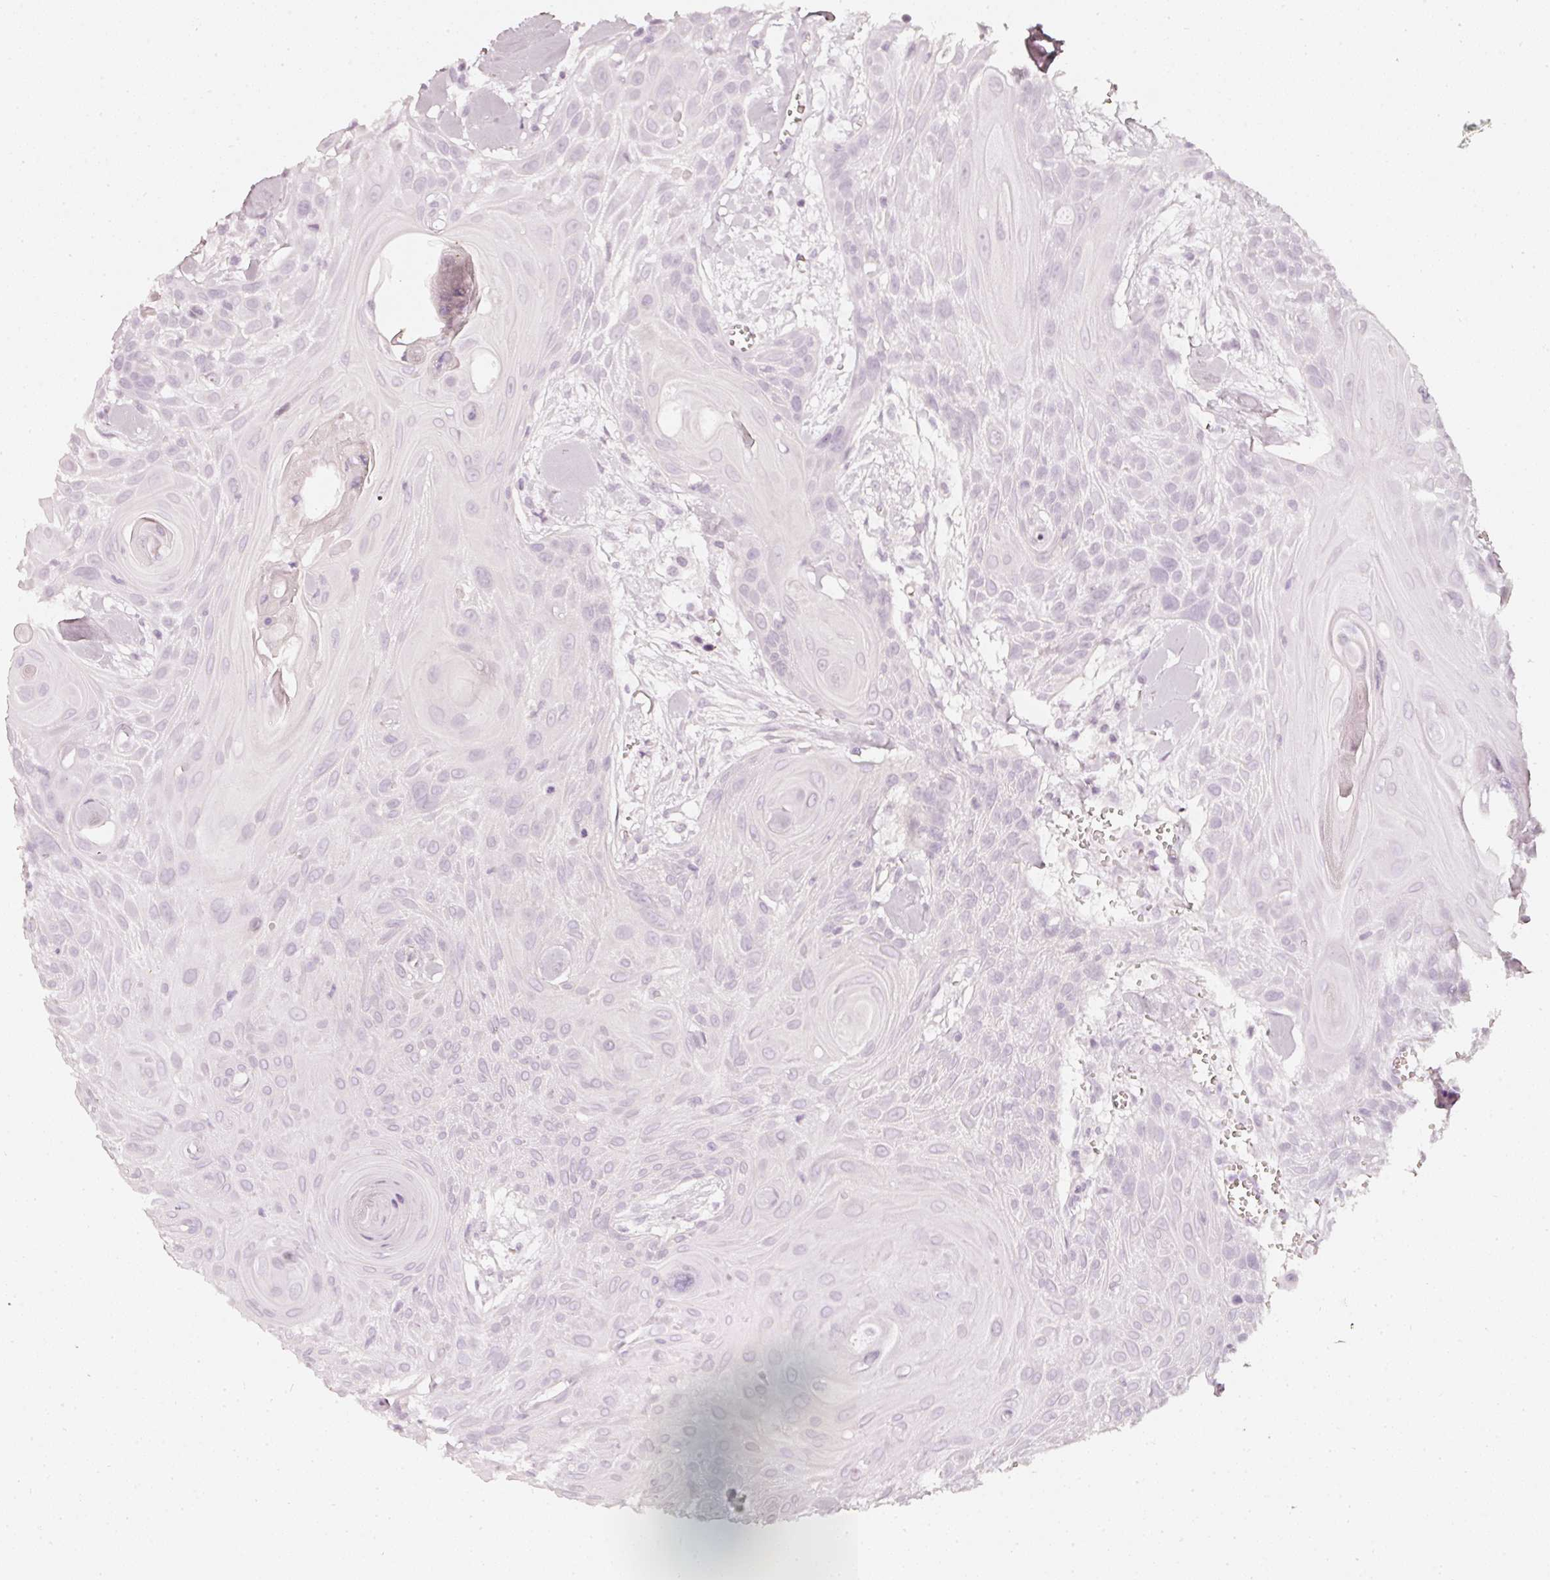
{"staining": {"intensity": "negative", "quantity": "none", "location": "none"}, "tissue": "head and neck cancer", "cell_type": "Tumor cells", "image_type": "cancer", "snomed": [{"axis": "morphology", "description": "Squamous cell carcinoma, NOS"}, {"axis": "topography", "description": "Lymph node"}, {"axis": "topography", "description": "Salivary gland"}, {"axis": "topography", "description": "Head-Neck"}], "caption": "DAB (3,3'-diaminobenzidine) immunohistochemical staining of head and neck cancer (squamous cell carcinoma) shows no significant expression in tumor cells.", "gene": "CNP", "patient": {"sex": "female", "age": 74}}